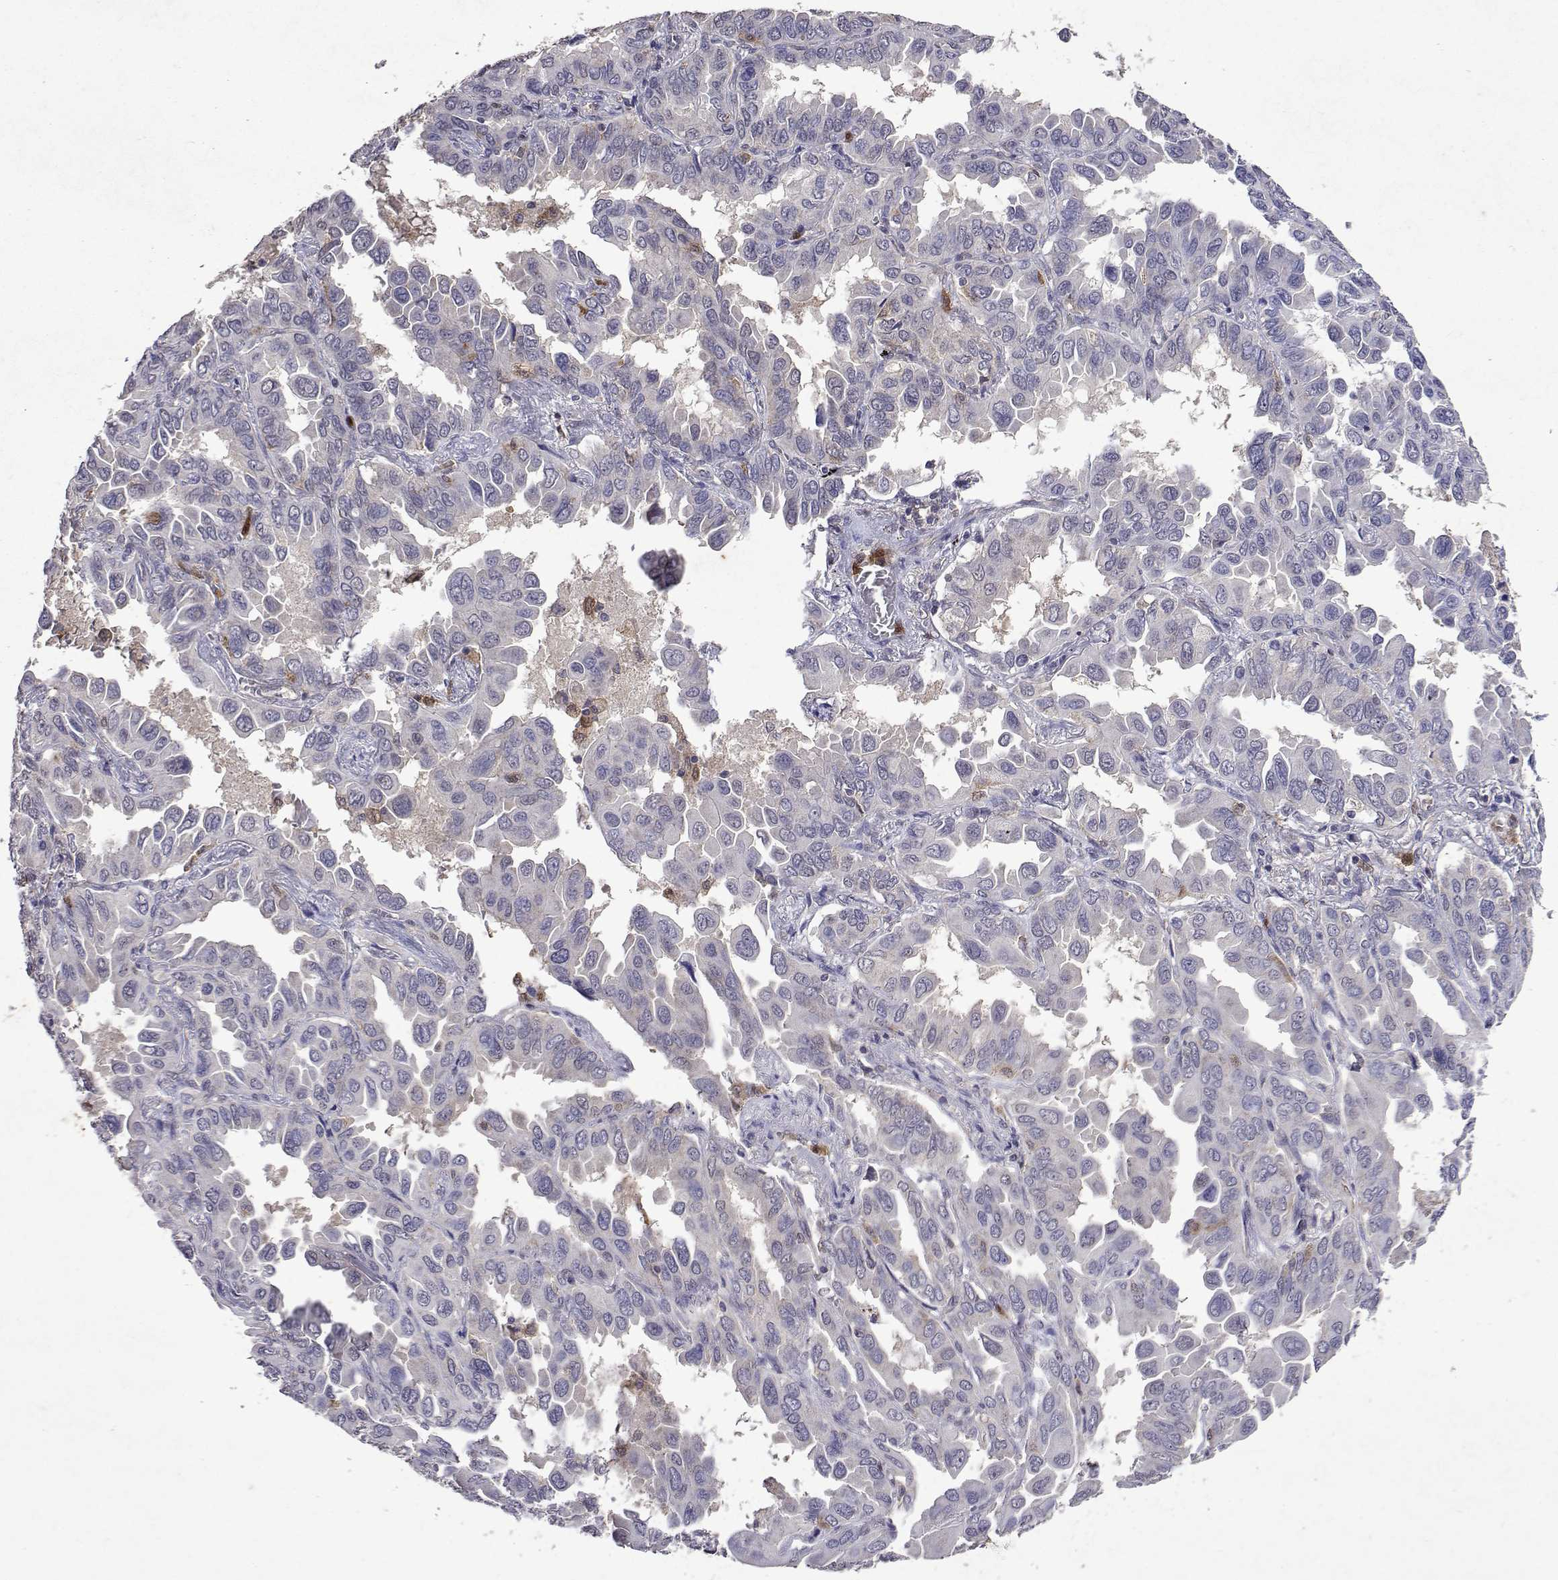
{"staining": {"intensity": "weak", "quantity": "<25%", "location": "cytoplasmic/membranous"}, "tissue": "lung cancer", "cell_type": "Tumor cells", "image_type": "cancer", "snomed": [{"axis": "morphology", "description": "Adenocarcinoma, NOS"}, {"axis": "topography", "description": "Lung"}], "caption": "Photomicrograph shows no significant protein expression in tumor cells of lung cancer.", "gene": "APAF1", "patient": {"sex": "male", "age": 64}}